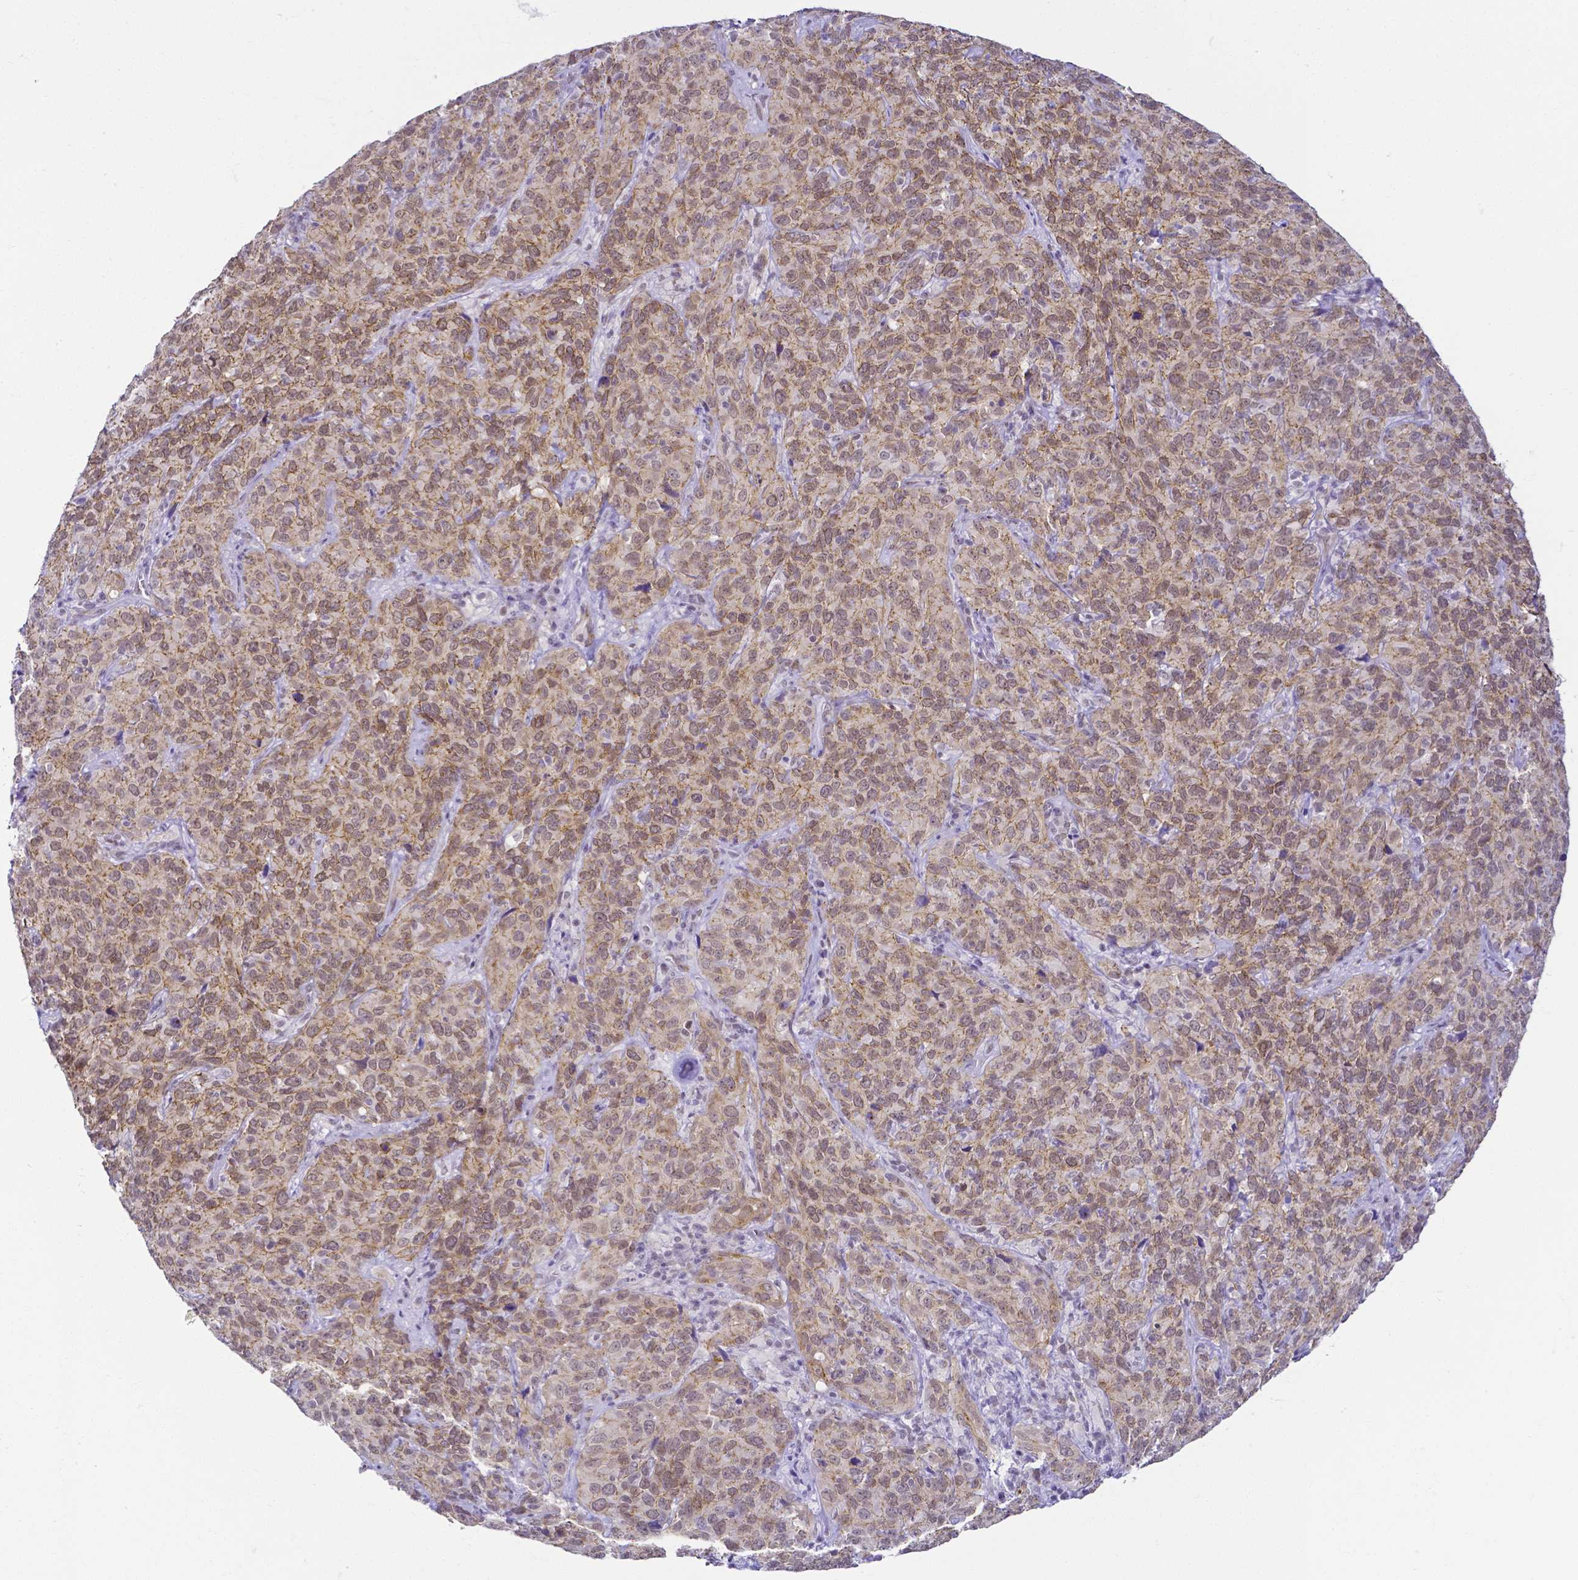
{"staining": {"intensity": "moderate", "quantity": "25%-75%", "location": "cytoplasmic/membranous,nuclear"}, "tissue": "cervical cancer", "cell_type": "Tumor cells", "image_type": "cancer", "snomed": [{"axis": "morphology", "description": "Squamous cell carcinoma, NOS"}, {"axis": "topography", "description": "Cervix"}], "caption": "A brown stain labels moderate cytoplasmic/membranous and nuclear staining of a protein in cervical squamous cell carcinoma tumor cells.", "gene": "FAM83G", "patient": {"sex": "female", "age": 51}}